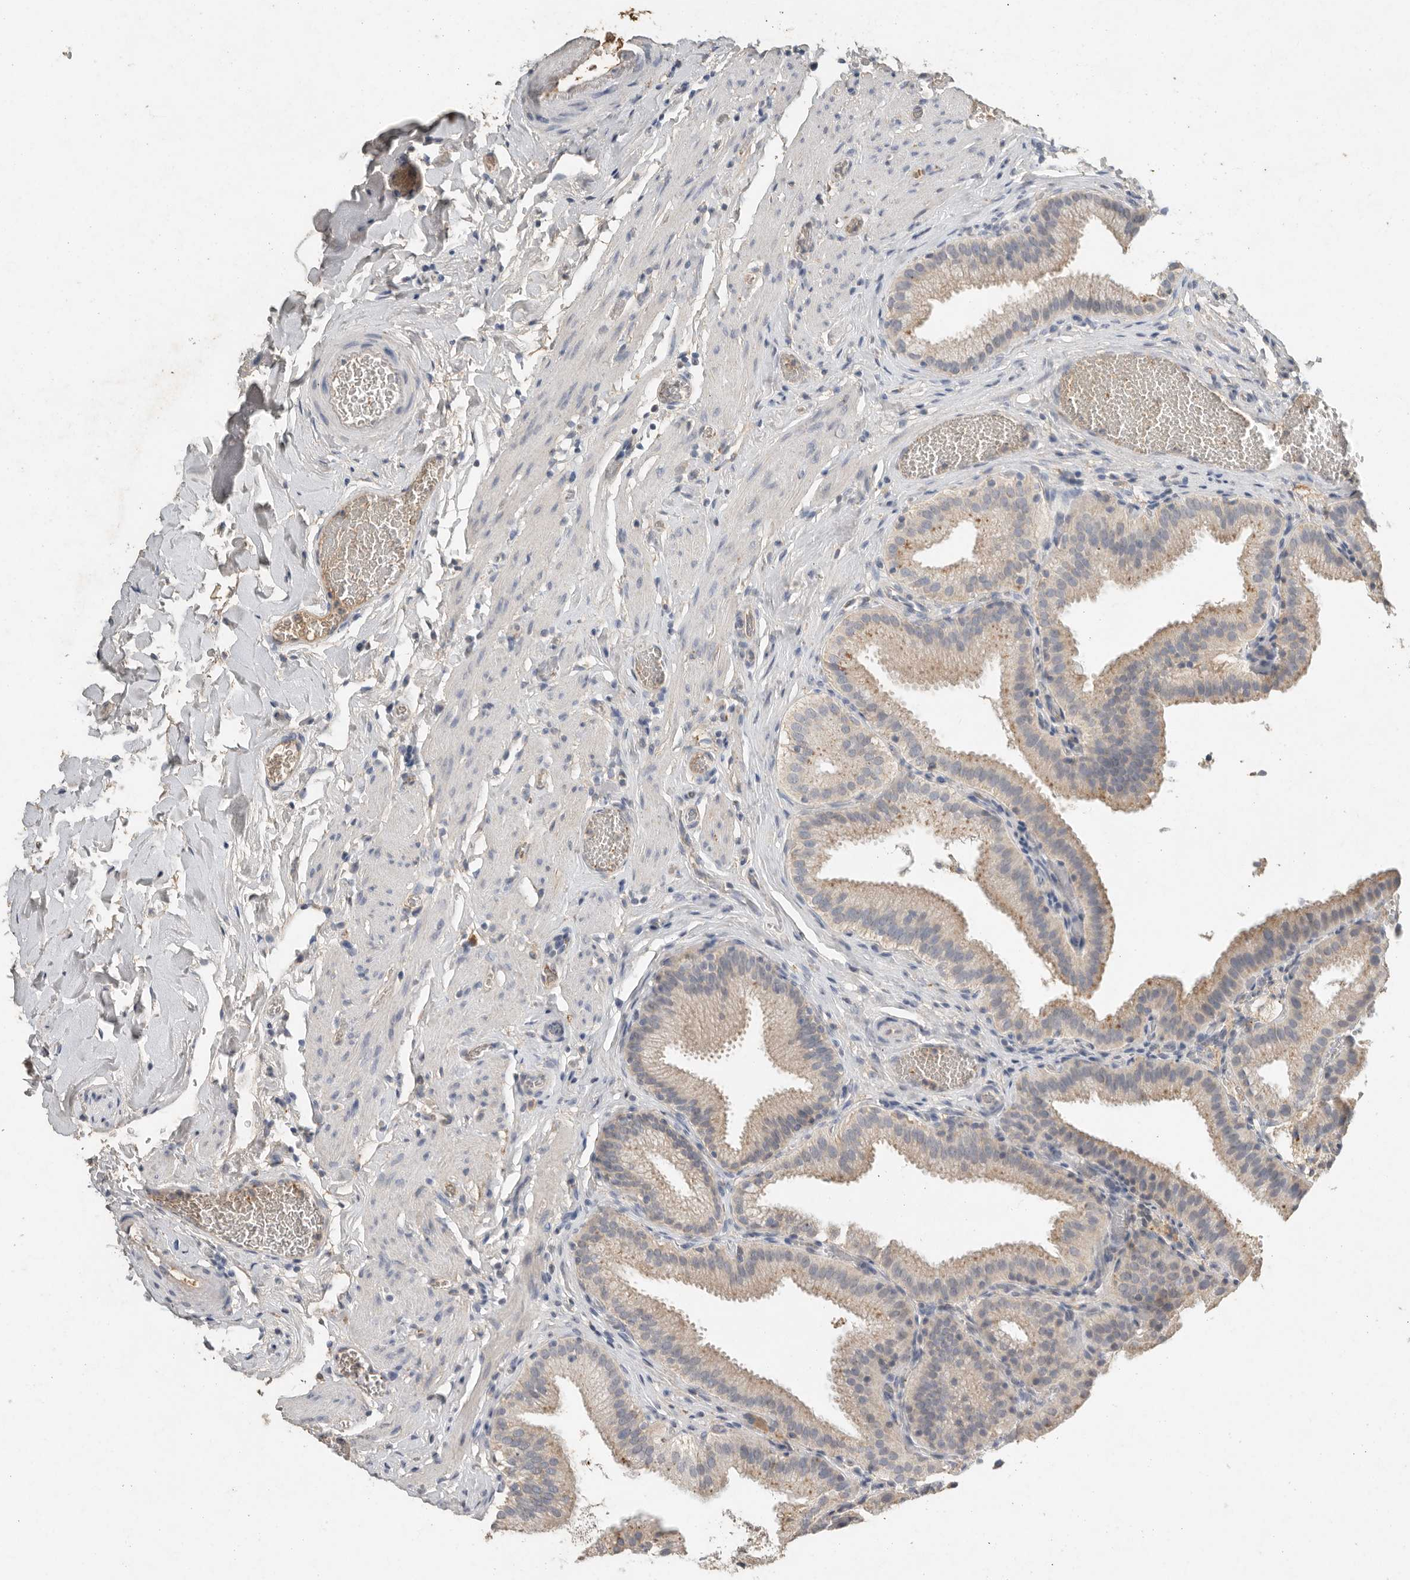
{"staining": {"intensity": "weak", "quantity": "25%-75%", "location": "cytoplasmic/membranous"}, "tissue": "gallbladder", "cell_type": "Glandular cells", "image_type": "normal", "snomed": [{"axis": "morphology", "description": "Normal tissue, NOS"}, {"axis": "topography", "description": "Gallbladder"}], "caption": "A high-resolution photomicrograph shows immunohistochemistry staining of unremarkable gallbladder, which exhibits weak cytoplasmic/membranous positivity in approximately 25%-75% of glandular cells. (Stains: DAB in brown, nuclei in blue, Microscopy: brightfield microscopy at high magnification).", "gene": "CTF1", "patient": {"sex": "male", "age": 54}}